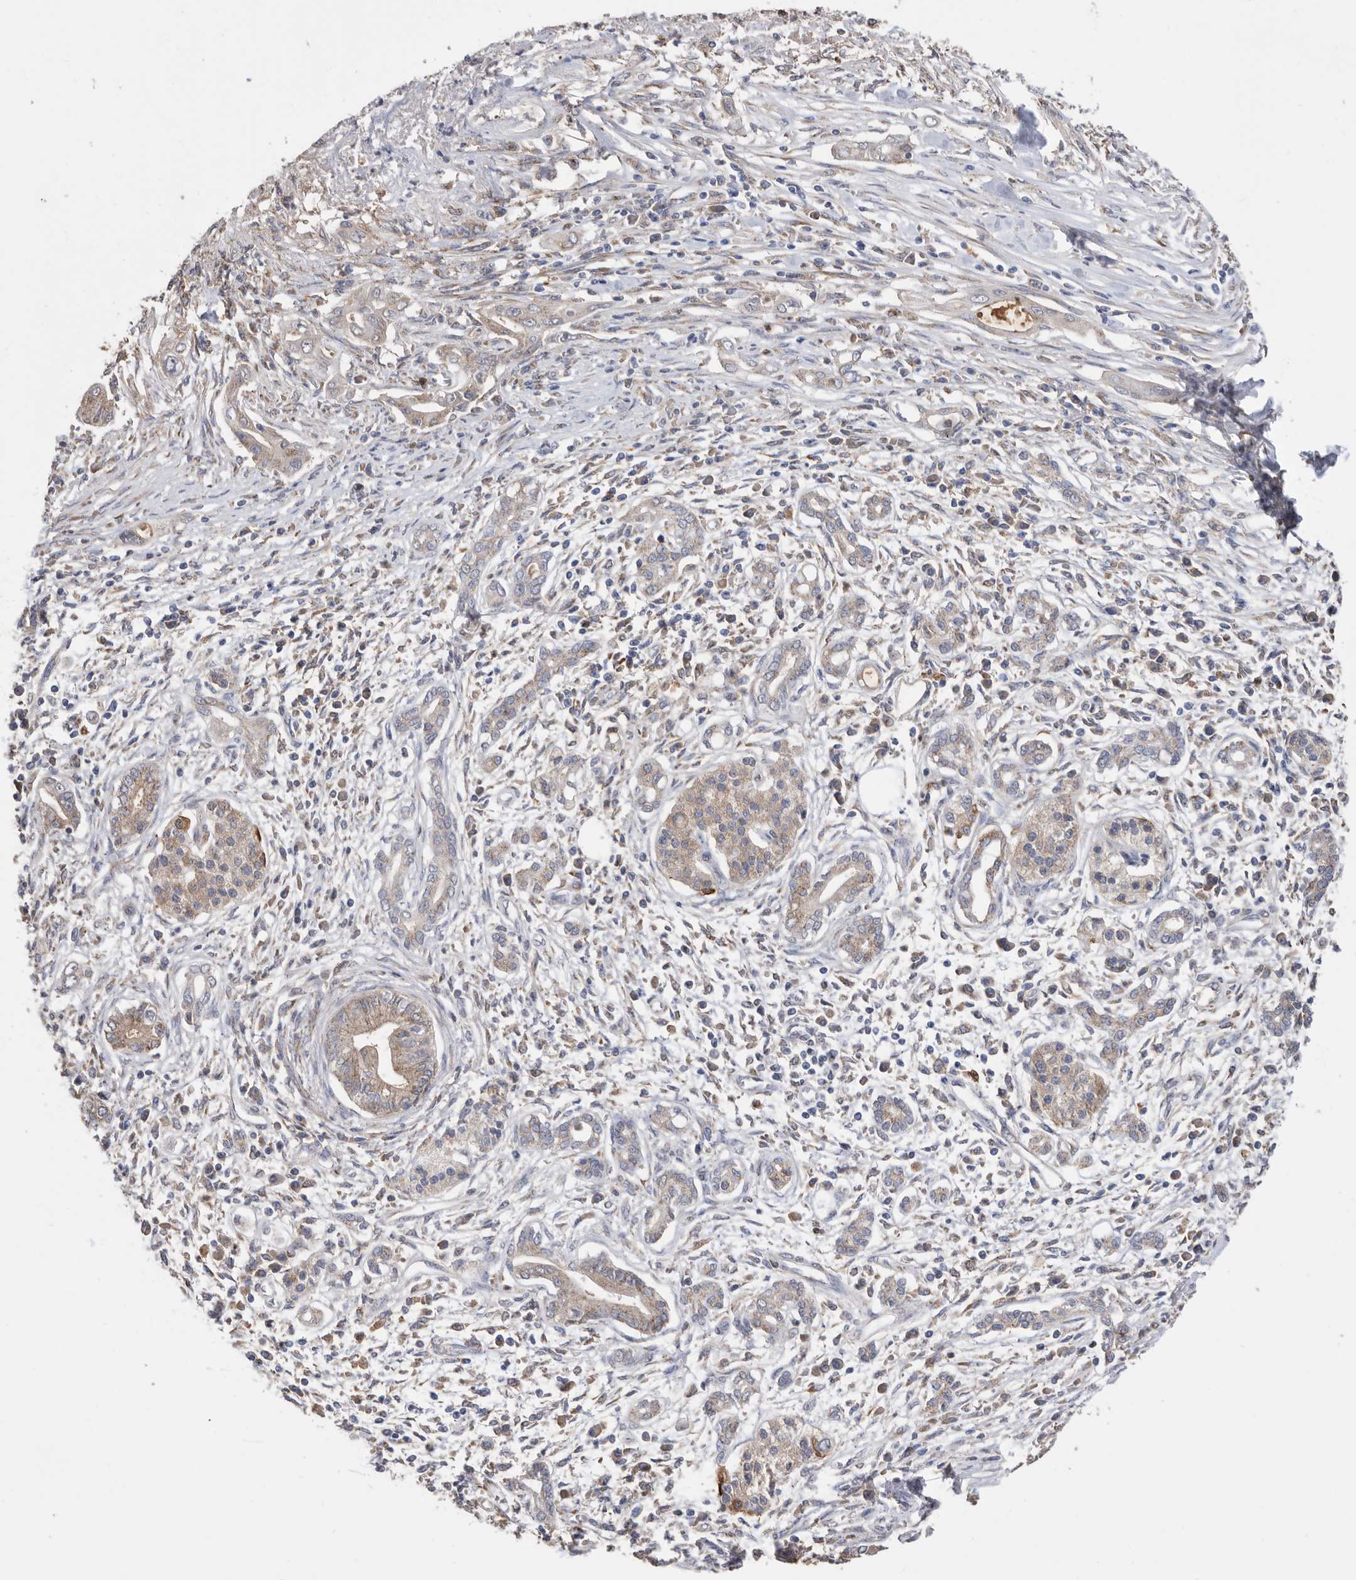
{"staining": {"intensity": "weak", "quantity": ">75%", "location": "cytoplasmic/membranous"}, "tissue": "pancreatic cancer", "cell_type": "Tumor cells", "image_type": "cancer", "snomed": [{"axis": "morphology", "description": "Adenocarcinoma, NOS"}, {"axis": "topography", "description": "Pancreas"}], "caption": "Protein staining of pancreatic cancer (adenocarcinoma) tissue shows weak cytoplasmic/membranous staining in approximately >75% of tumor cells.", "gene": "CRISPLD2", "patient": {"sex": "male", "age": 58}}